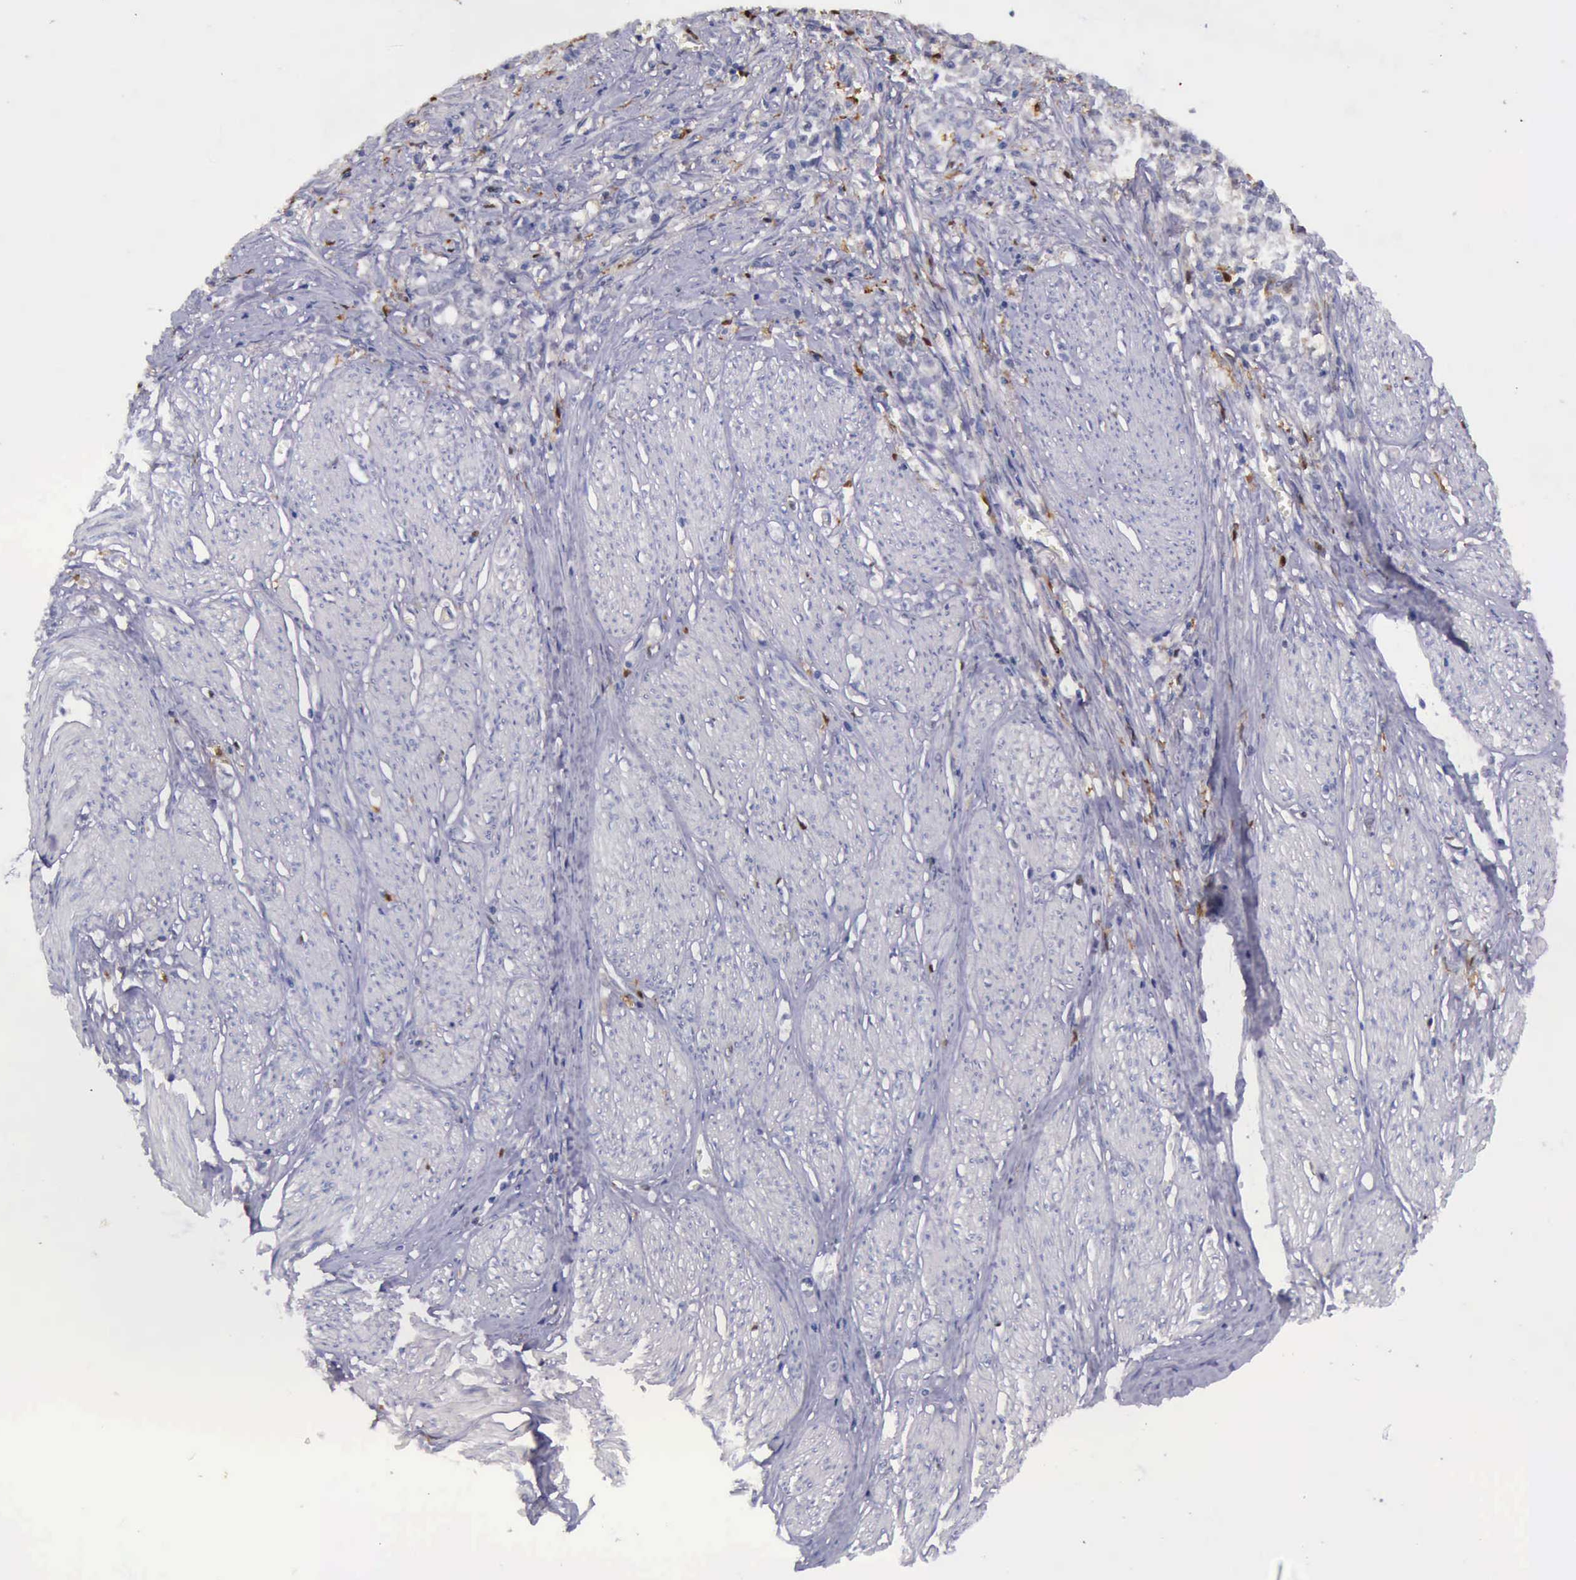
{"staining": {"intensity": "negative", "quantity": "none", "location": "none"}, "tissue": "stomach cancer", "cell_type": "Tumor cells", "image_type": "cancer", "snomed": [{"axis": "morphology", "description": "Adenocarcinoma, NOS"}, {"axis": "topography", "description": "Stomach"}], "caption": "A micrograph of stomach adenocarcinoma stained for a protein reveals no brown staining in tumor cells.", "gene": "TYMP", "patient": {"sex": "male", "age": 72}}